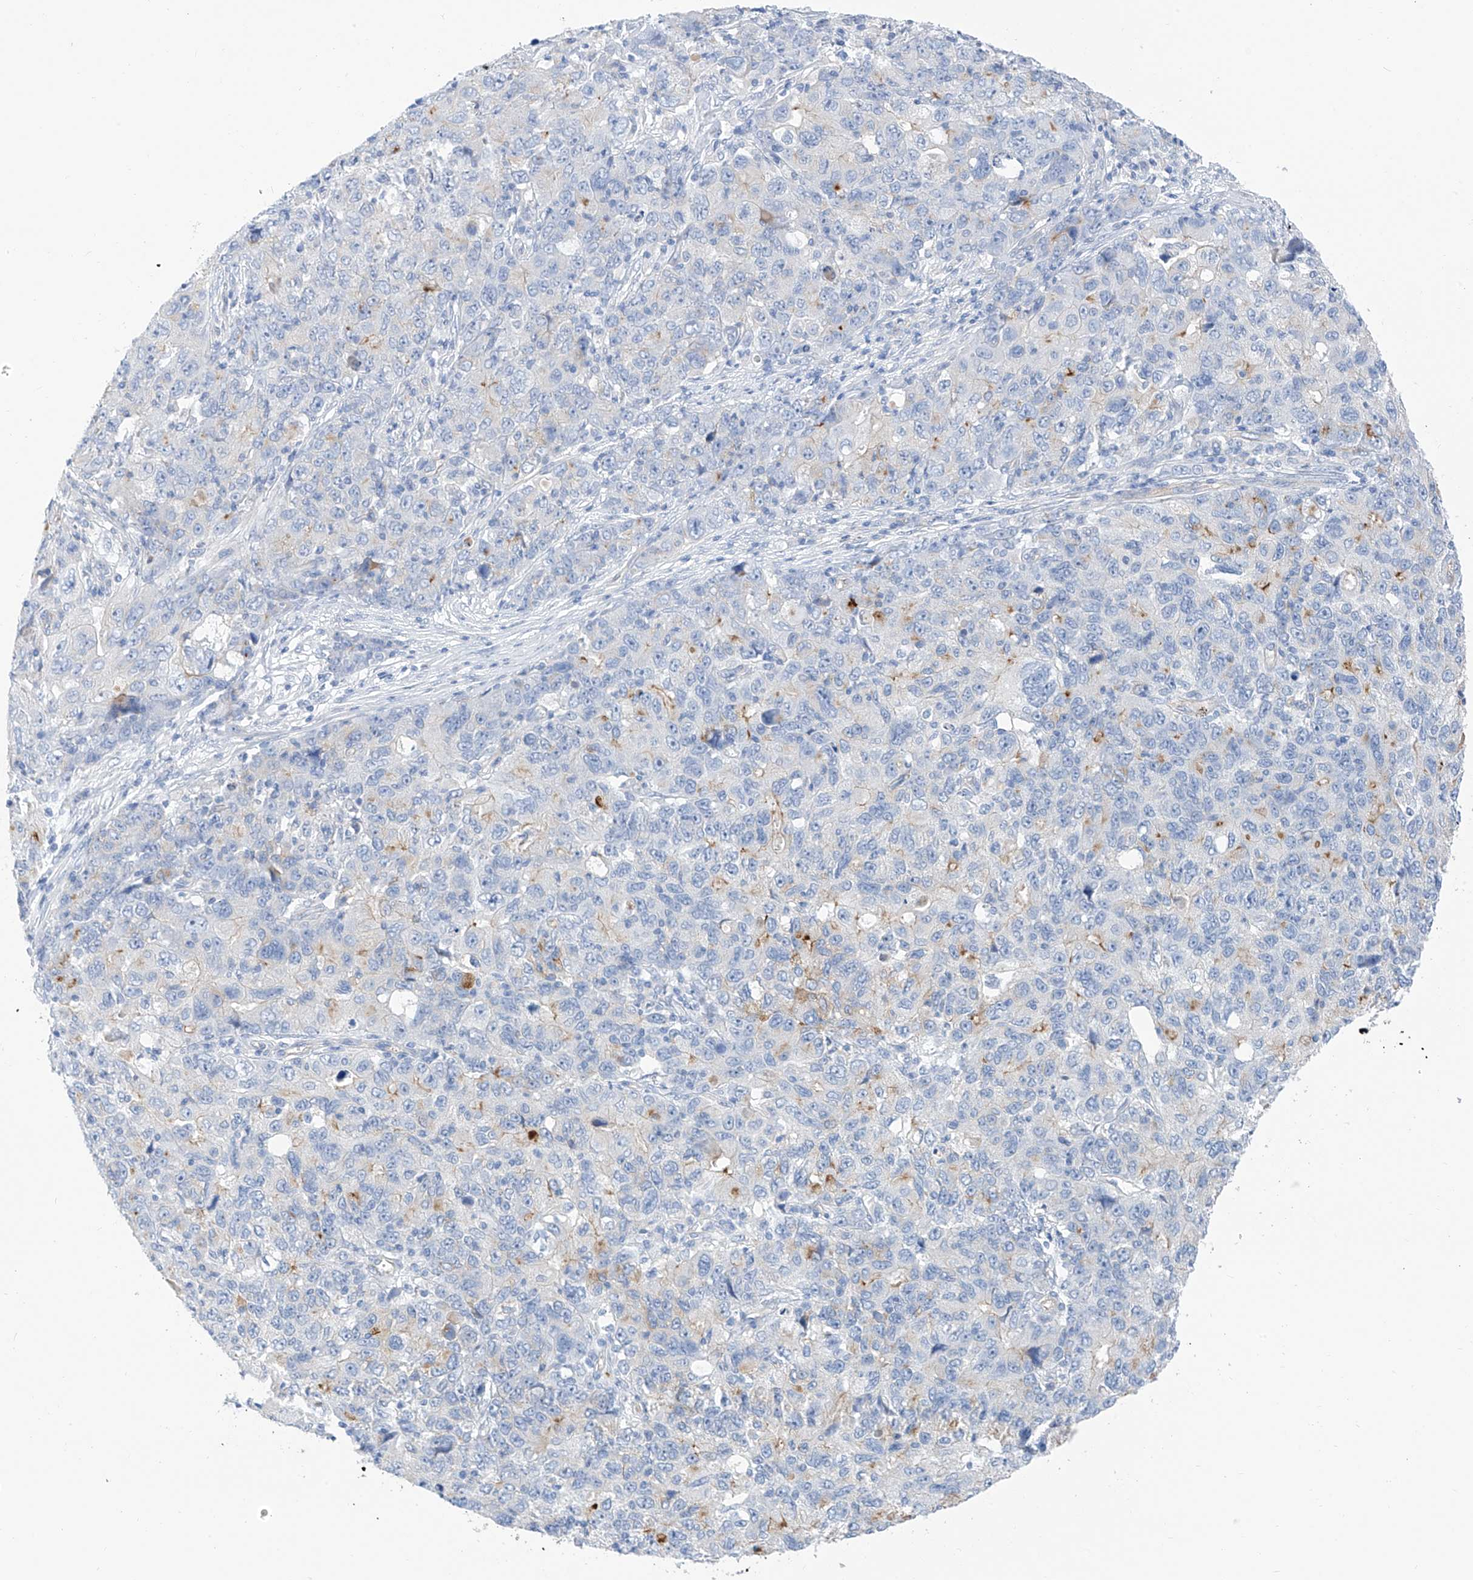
{"staining": {"intensity": "negative", "quantity": "none", "location": "none"}, "tissue": "ovarian cancer", "cell_type": "Tumor cells", "image_type": "cancer", "snomed": [{"axis": "morphology", "description": "Carcinoma, endometroid"}, {"axis": "topography", "description": "Ovary"}], "caption": "A photomicrograph of ovarian endometroid carcinoma stained for a protein shows no brown staining in tumor cells.", "gene": "ITGA9", "patient": {"sex": "female", "age": 42}}